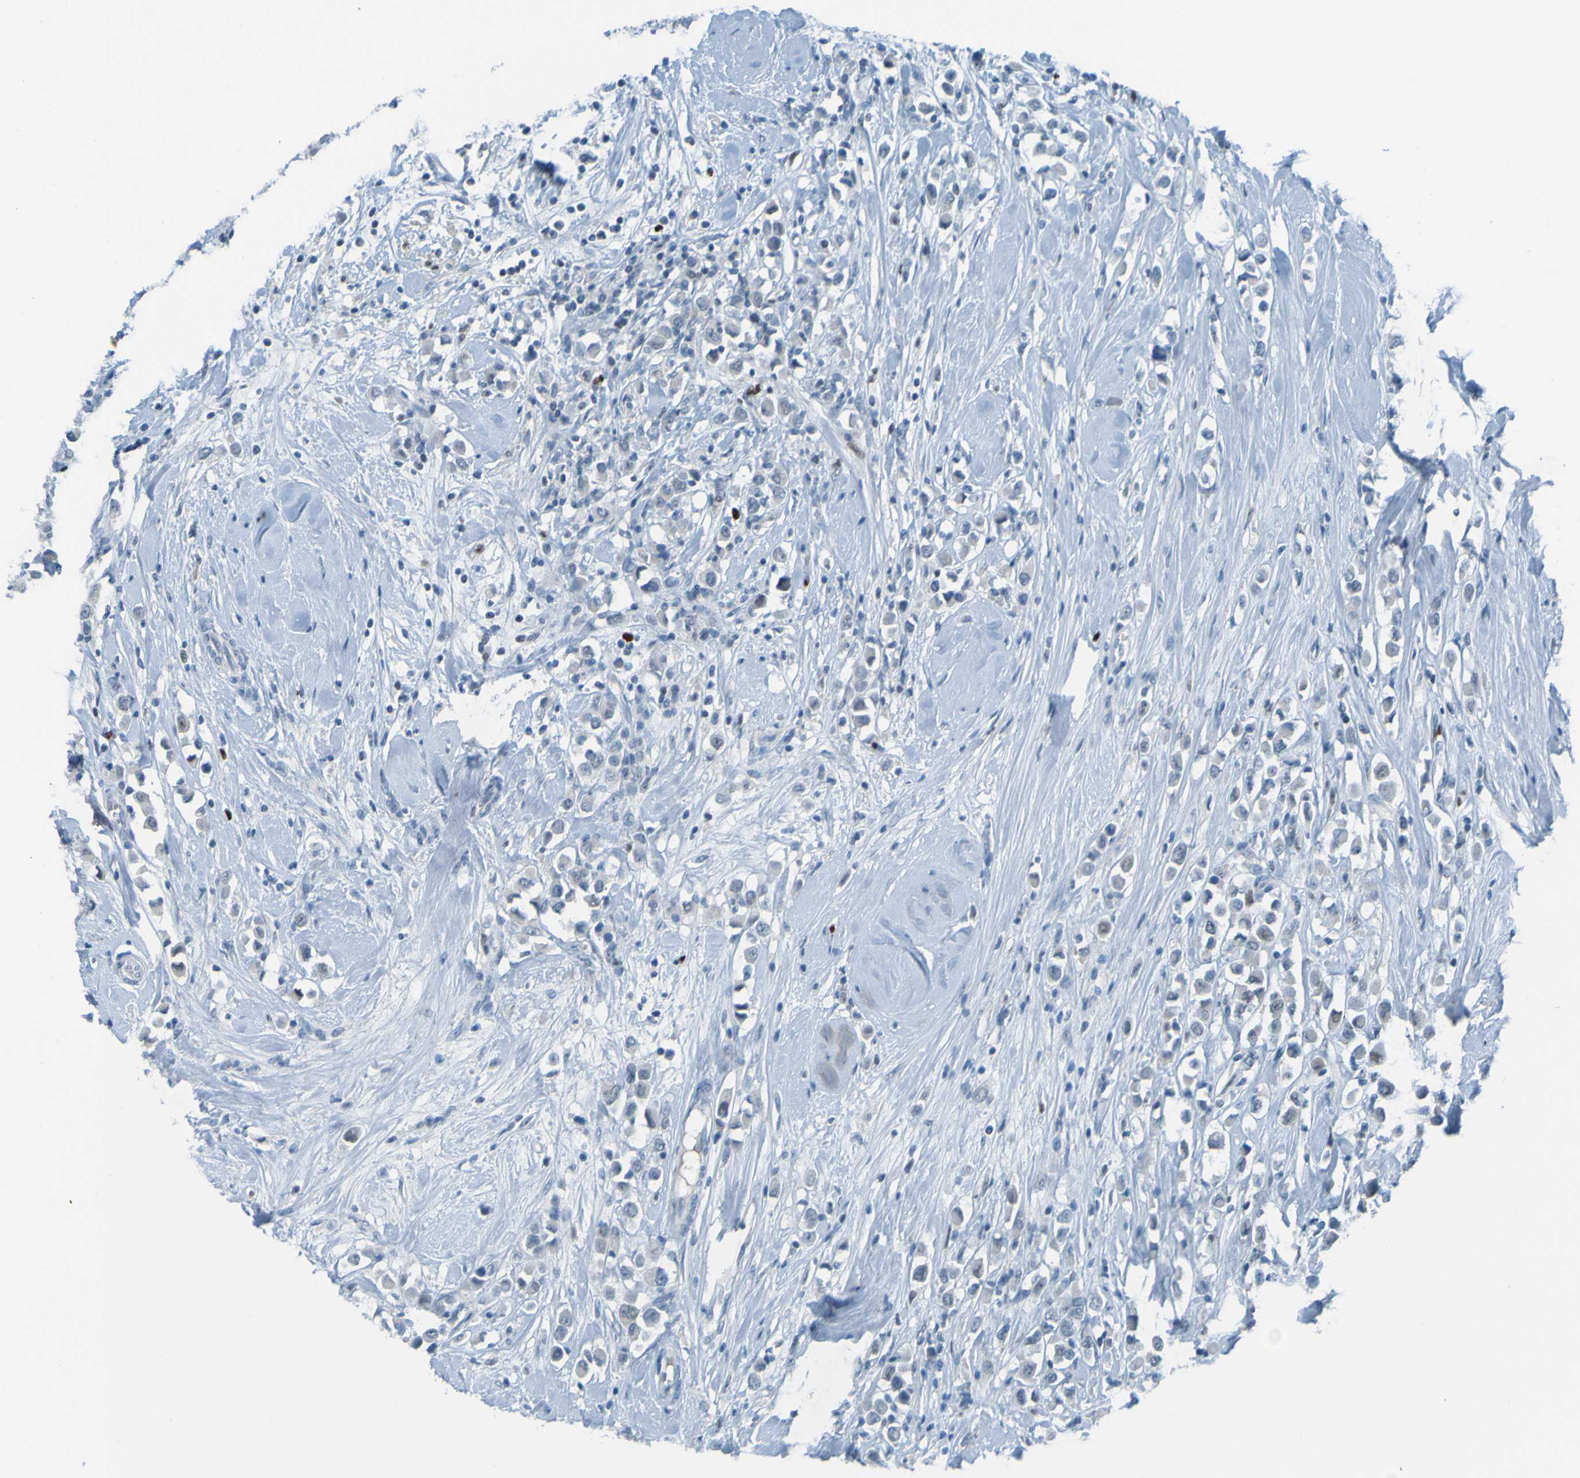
{"staining": {"intensity": "negative", "quantity": "none", "location": "none"}, "tissue": "breast cancer", "cell_type": "Tumor cells", "image_type": "cancer", "snomed": [{"axis": "morphology", "description": "Duct carcinoma"}, {"axis": "topography", "description": "Breast"}], "caption": "High magnification brightfield microscopy of infiltrating ductal carcinoma (breast) stained with DAB (brown) and counterstained with hematoxylin (blue): tumor cells show no significant staining. (DAB (3,3'-diaminobenzidine) immunohistochemistry (IHC), high magnification).", "gene": "USP36", "patient": {"sex": "female", "age": 61}}